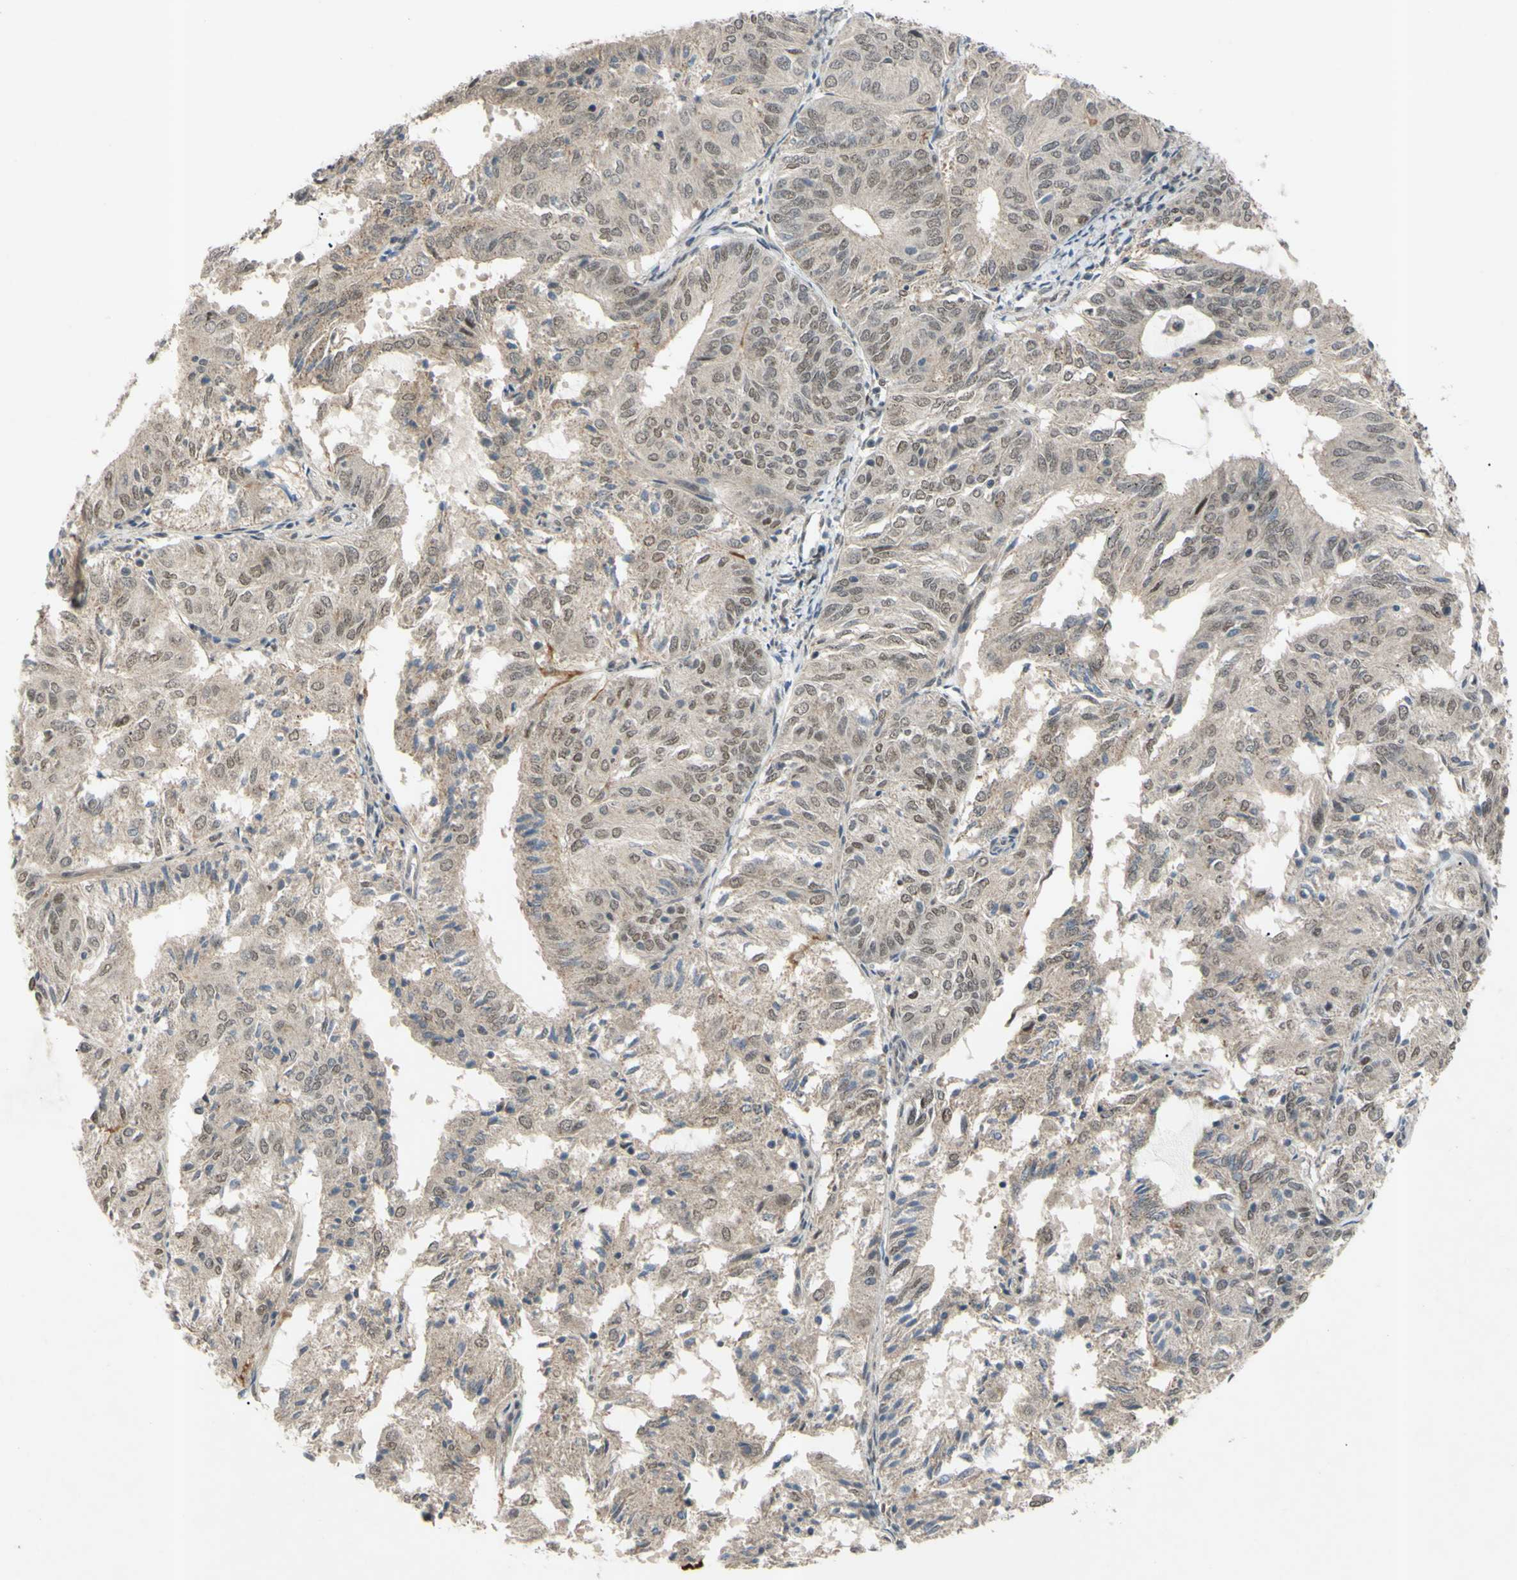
{"staining": {"intensity": "weak", "quantity": ">75%", "location": "cytoplasmic/membranous"}, "tissue": "endometrial cancer", "cell_type": "Tumor cells", "image_type": "cancer", "snomed": [{"axis": "morphology", "description": "Adenocarcinoma, NOS"}, {"axis": "topography", "description": "Uterus"}], "caption": "A brown stain highlights weak cytoplasmic/membranous staining of a protein in human endometrial cancer tumor cells.", "gene": "ALK", "patient": {"sex": "female", "age": 60}}